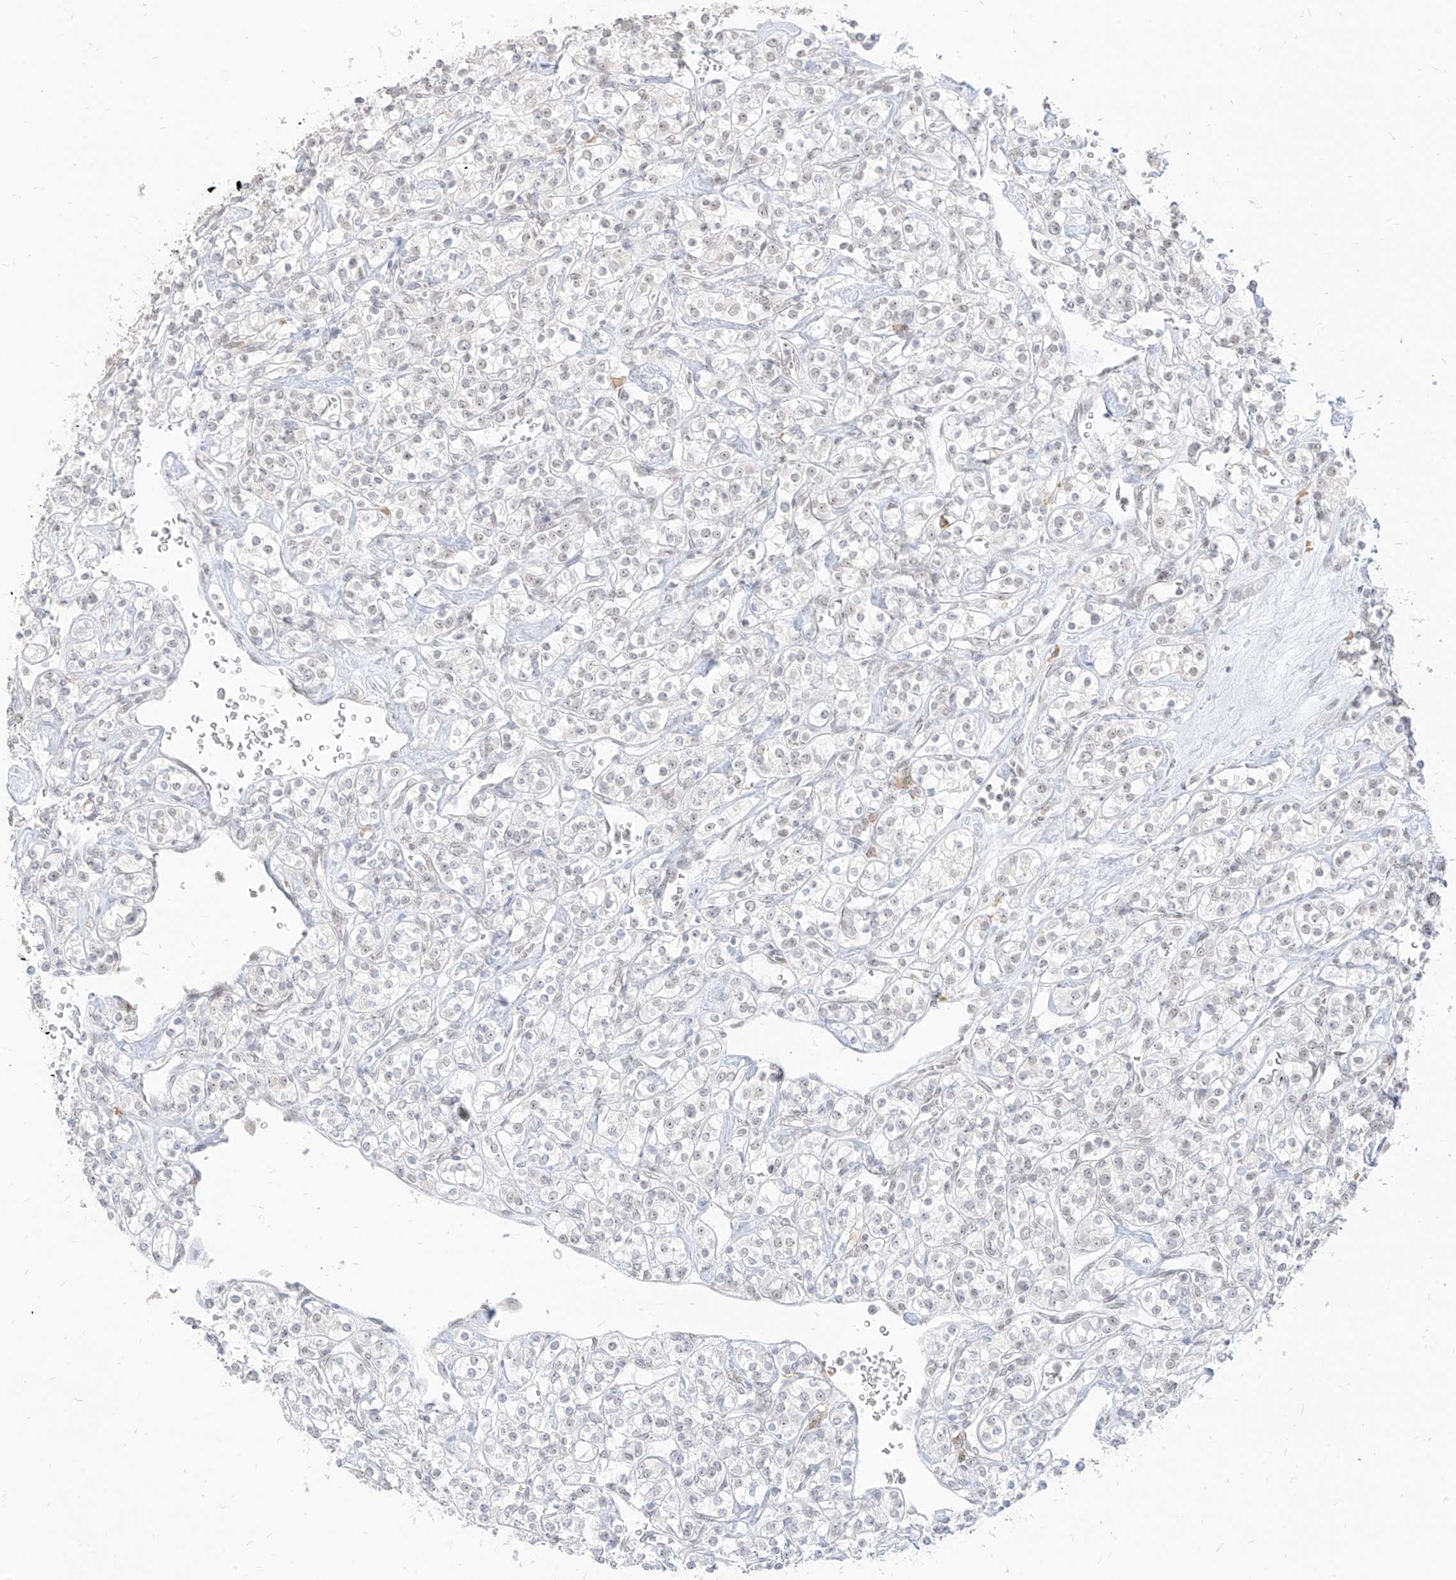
{"staining": {"intensity": "weak", "quantity": "<25%", "location": "nuclear"}, "tissue": "renal cancer", "cell_type": "Tumor cells", "image_type": "cancer", "snomed": [{"axis": "morphology", "description": "Adenocarcinoma, NOS"}, {"axis": "topography", "description": "Kidney"}], "caption": "Tumor cells show no significant protein expression in renal cancer. (DAB immunohistochemistry (IHC), high magnification).", "gene": "SUPT5H", "patient": {"sex": "male", "age": 77}}